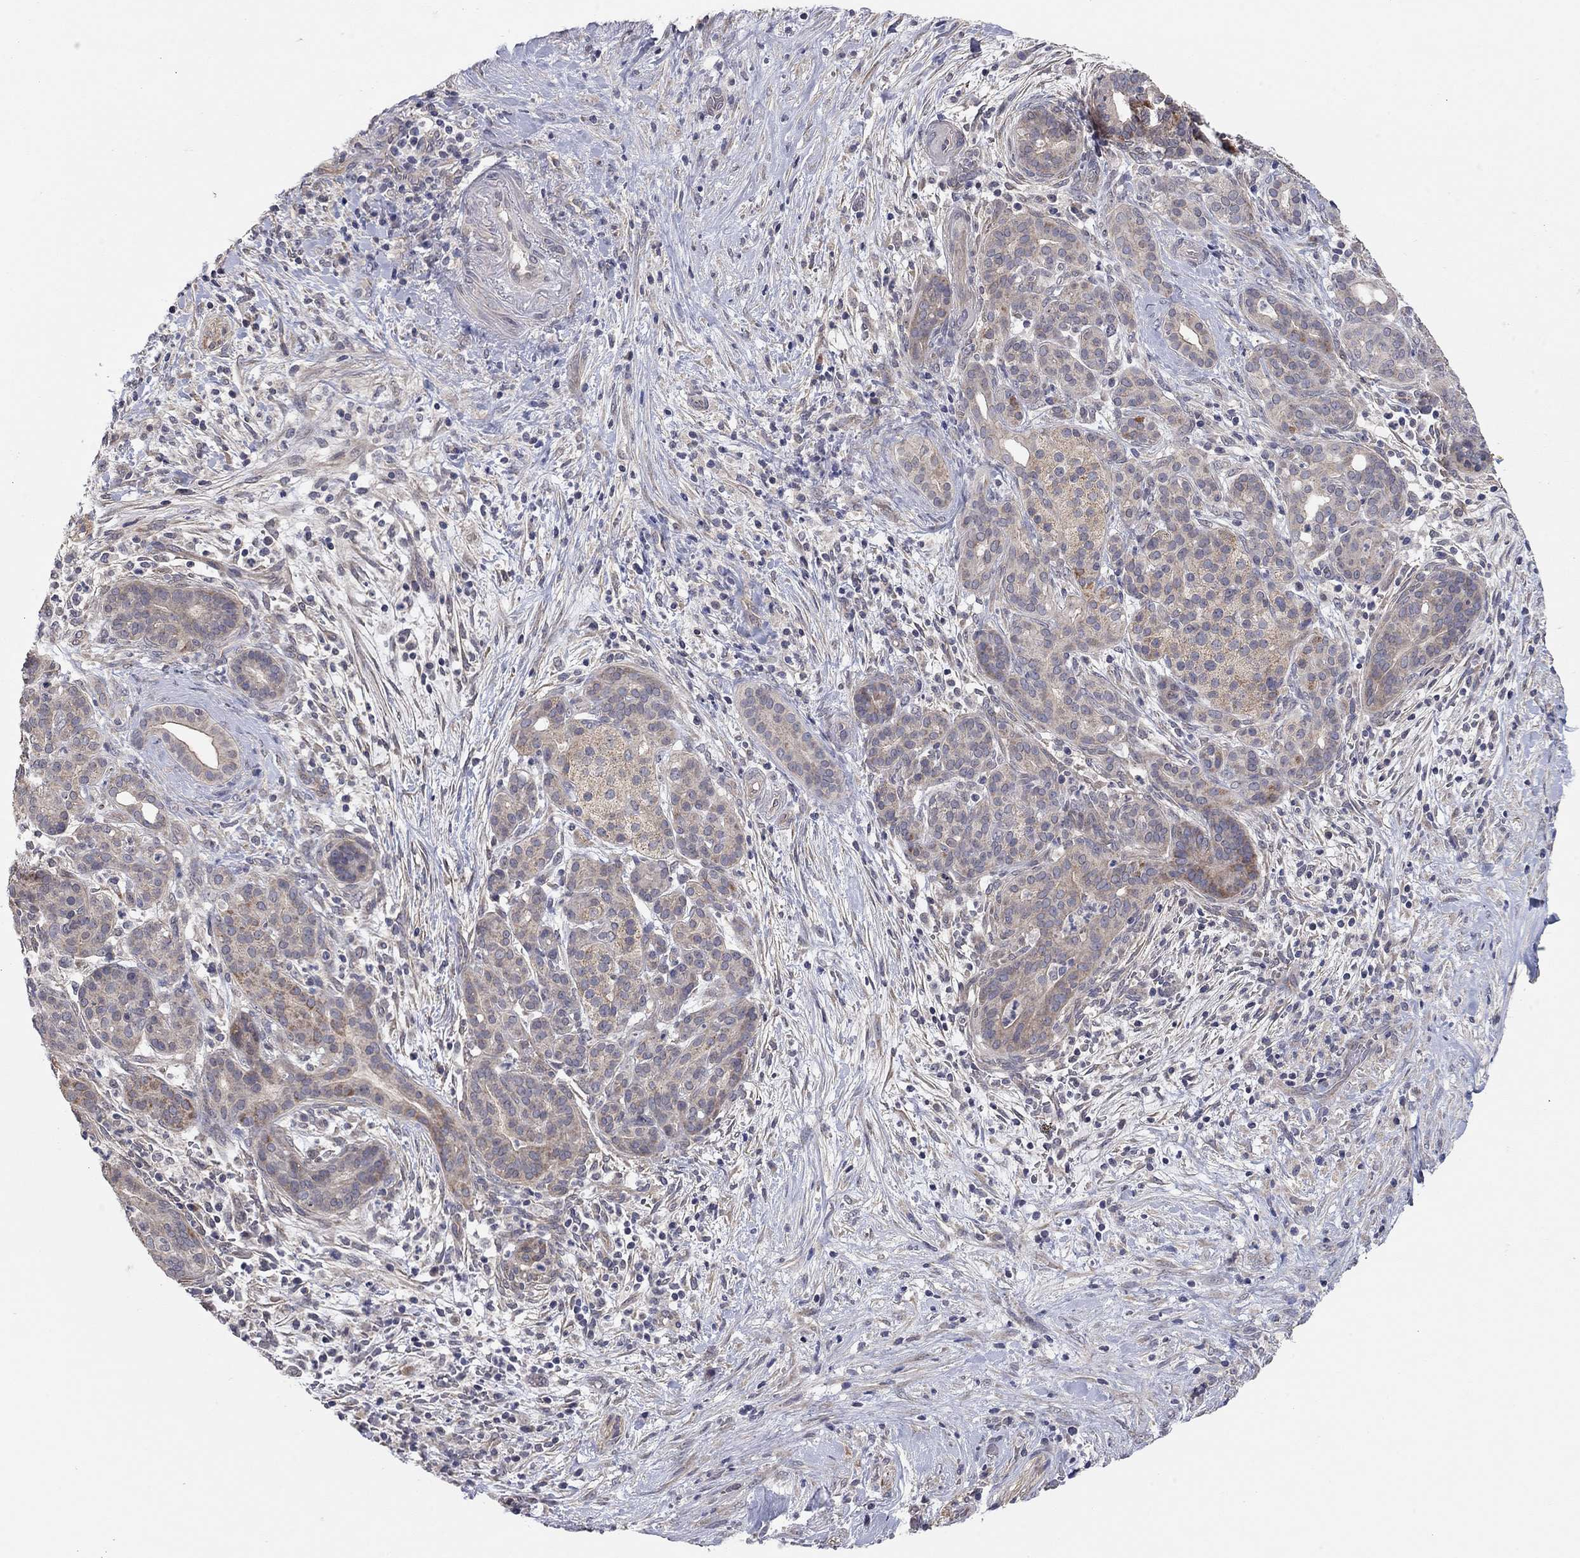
{"staining": {"intensity": "moderate", "quantity": "<25%", "location": "cytoplasmic/membranous"}, "tissue": "pancreatic cancer", "cell_type": "Tumor cells", "image_type": "cancer", "snomed": [{"axis": "morphology", "description": "Adenocarcinoma, NOS"}, {"axis": "topography", "description": "Pancreas"}], "caption": "The image displays staining of pancreatic cancer, revealing moderate cytoplasmic/membranous protein expression (brown color) within tumor cells. The staining was performed using DAB (3,3'-diaminobenzidine), with brown indicating positive protein expression. Nuclei are stained blue with hematoxylin.", "gene": "WASF3", "patient": {"sex": "male", "age": 44}}